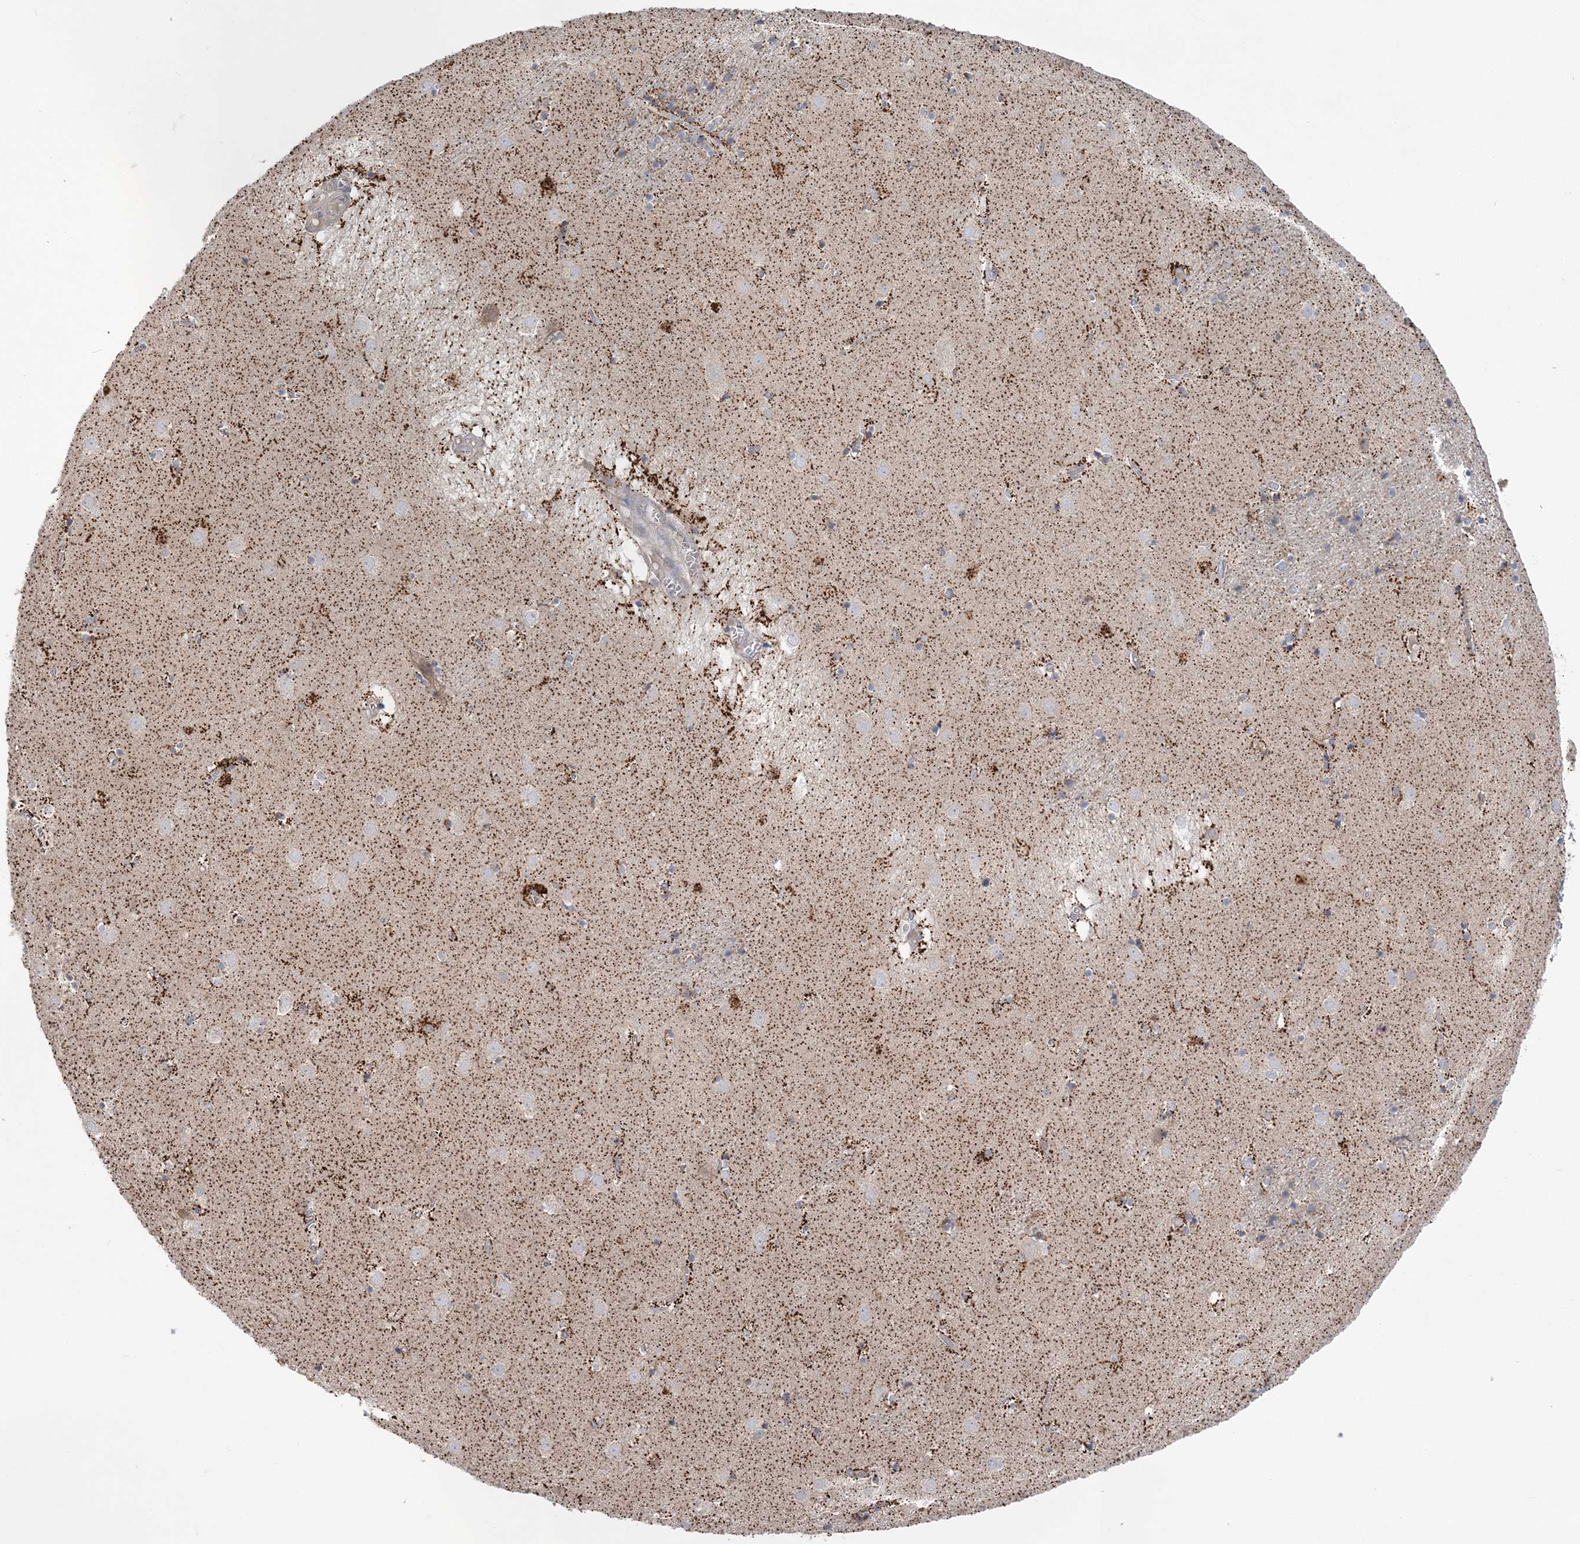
{"staining": {"intensity": "strong", "quantity": "<25%", "location": "cytoplasmic/membranous"}, "tissue": "caudate", "cell_type": "Glial cells", "image_type": "normal", "snomed": [{"axis": "morphology", "description": "Normal tissue, NOS"}, {"axis": "topography", "description": "Lateral ventricle wall"}], "caption": "High-power microscopy captured an immunohistochemistry photomicrograph of unremarkable caudate, revealing strong cytoplasmic/membranous staining in about <25% of glial cells. (DAB (3,3'-diaminobenzidine) IHC, brown staining for protein, blue staining for nuclei).", "gene": "MMADHC", "patient": {"sex": "male", "age": 70}}